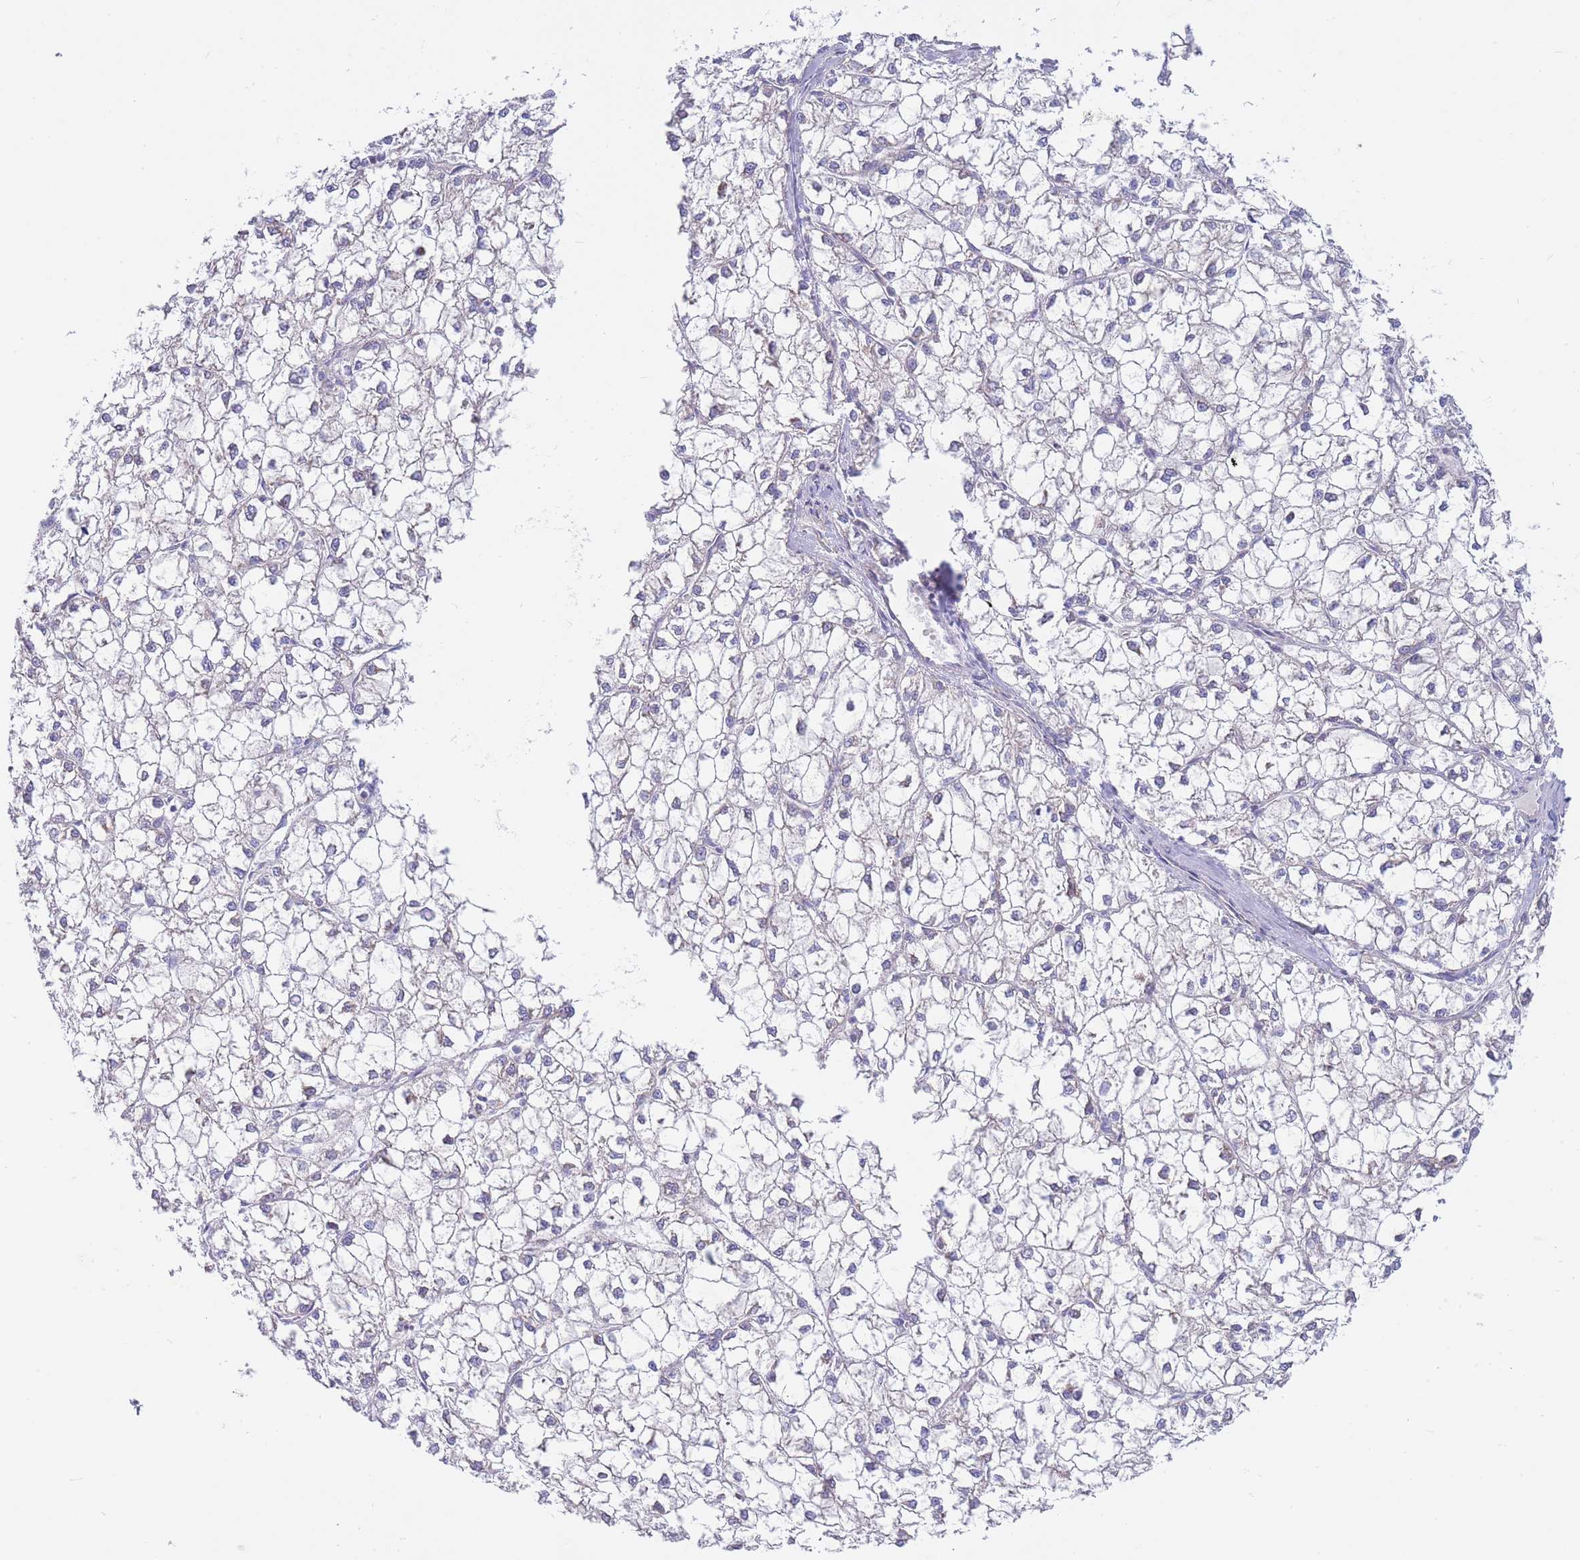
{"staining": {"intensity": "negative", "quantity": "none", "location": "none"}, "tissue": "liver cancer", "cell_type": "Tumor cells", "image_type": "cancer", "snomed": [{"axis": "morphology", "description": "Carcinoma, Hepatocellular, NOS"}, {"axis": "topography", "description": "Liver"}], "caption": "Human liver cancer (hepatocellular carcinoma) stained for a protein using immunohistochemistry reveals no positivity in tumor cells.", "gene": "SH2B2", "patient": {"sex": "female", "age": 43}}